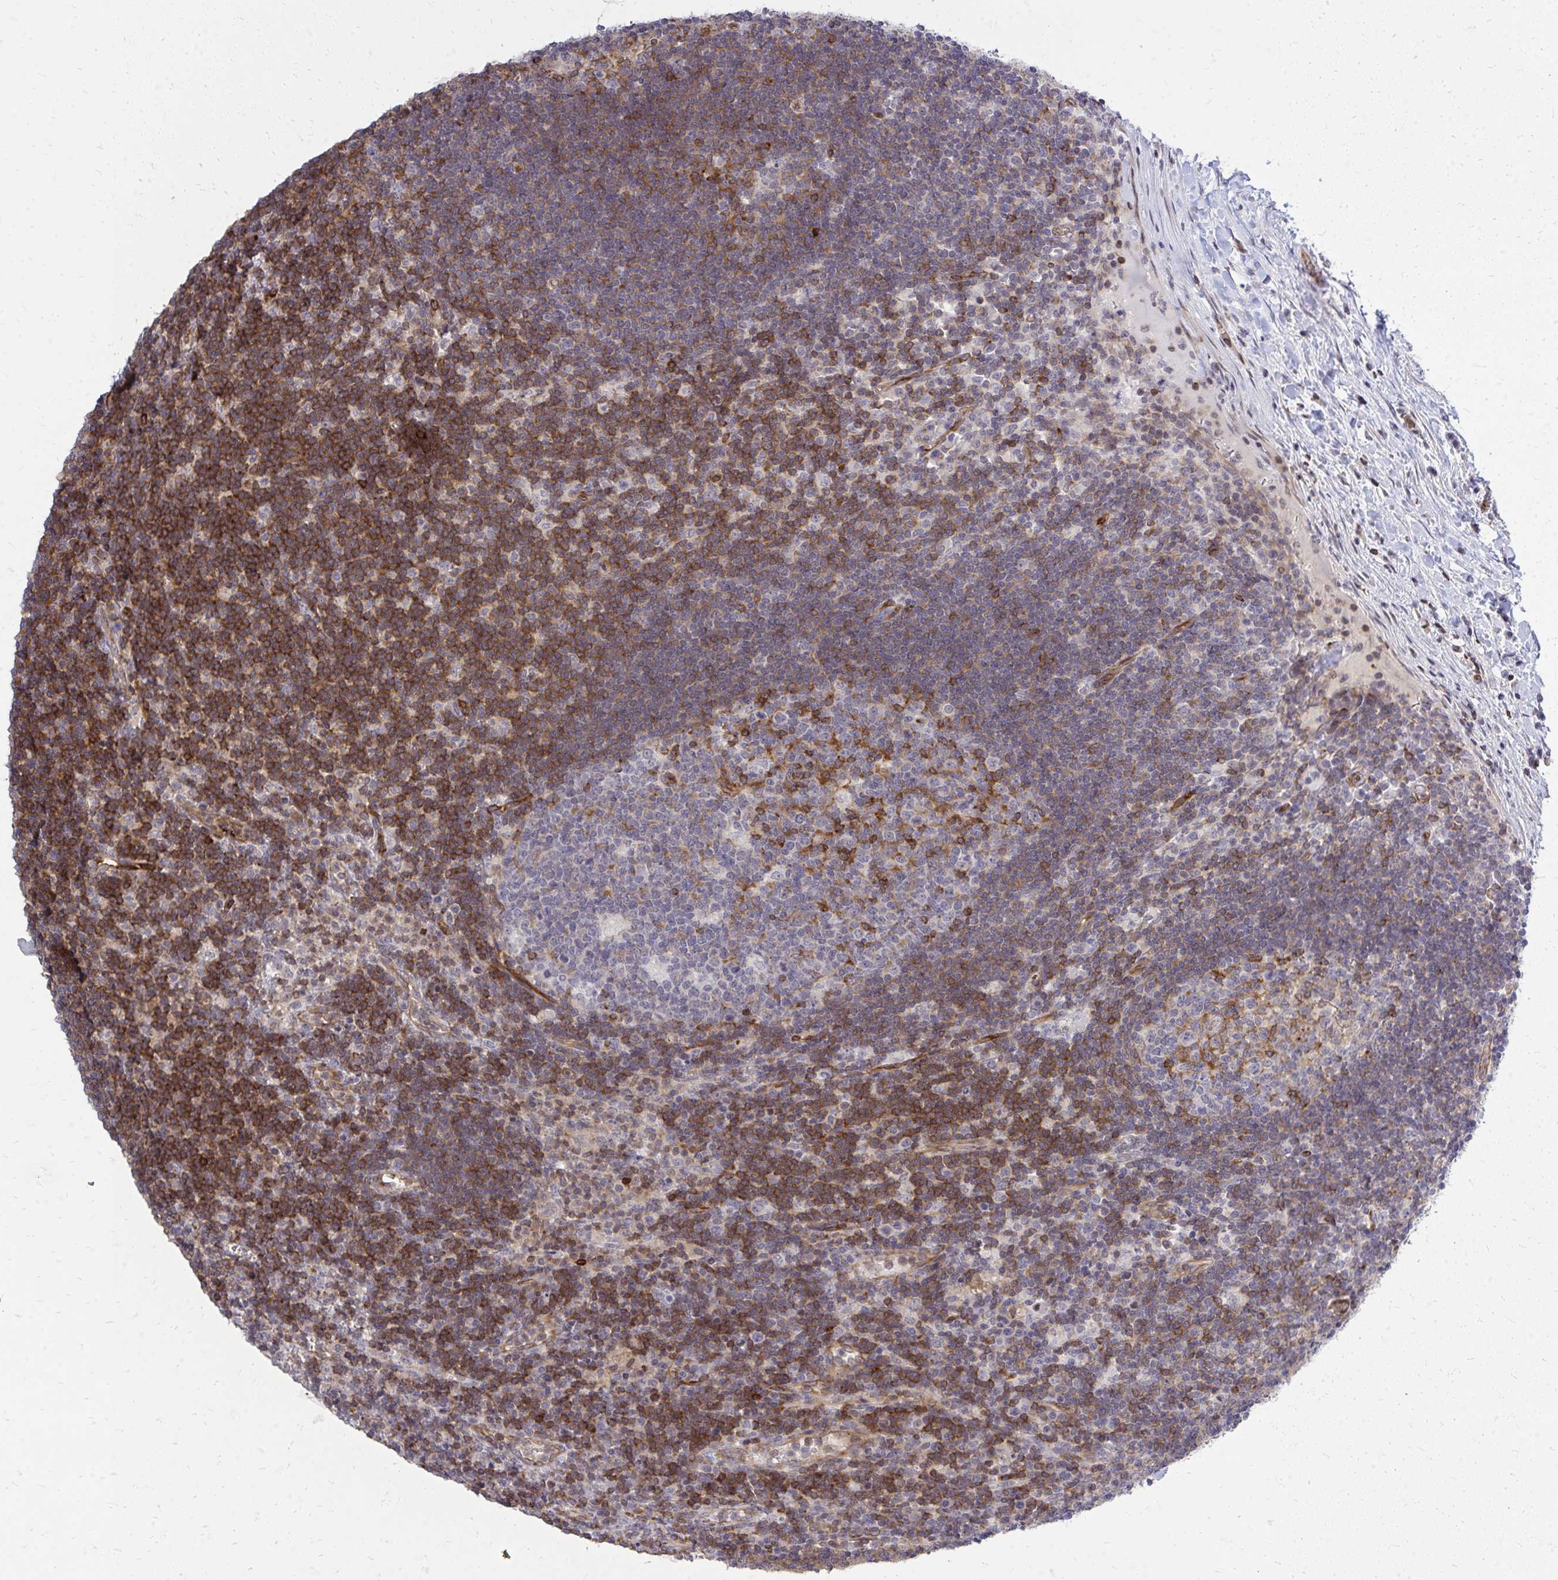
{"staining": {"intensity": "strong", "quantity": "<25%", "location": "cytoplasmic/membranous"}, "tissue": "lymph node", "cell_type": "Germinal center cells", "image_type": "normal", "snomed": [{"axis": "morphology", "description": "Normal tissue, NOS"}, {"axis": "topography", "description": "Lymph node"}], "caption": "A brown stain shows strong cytoplasmic/membranous positivity of a protein in germinal center cells of benign lymph node. The protein is stained brown, and the nuclei are stained in blue (DAB IHC with brightfield microscopy, high magnification).", "gene": "FOXN3", "patient": {"sex": "male", "age": 67}}